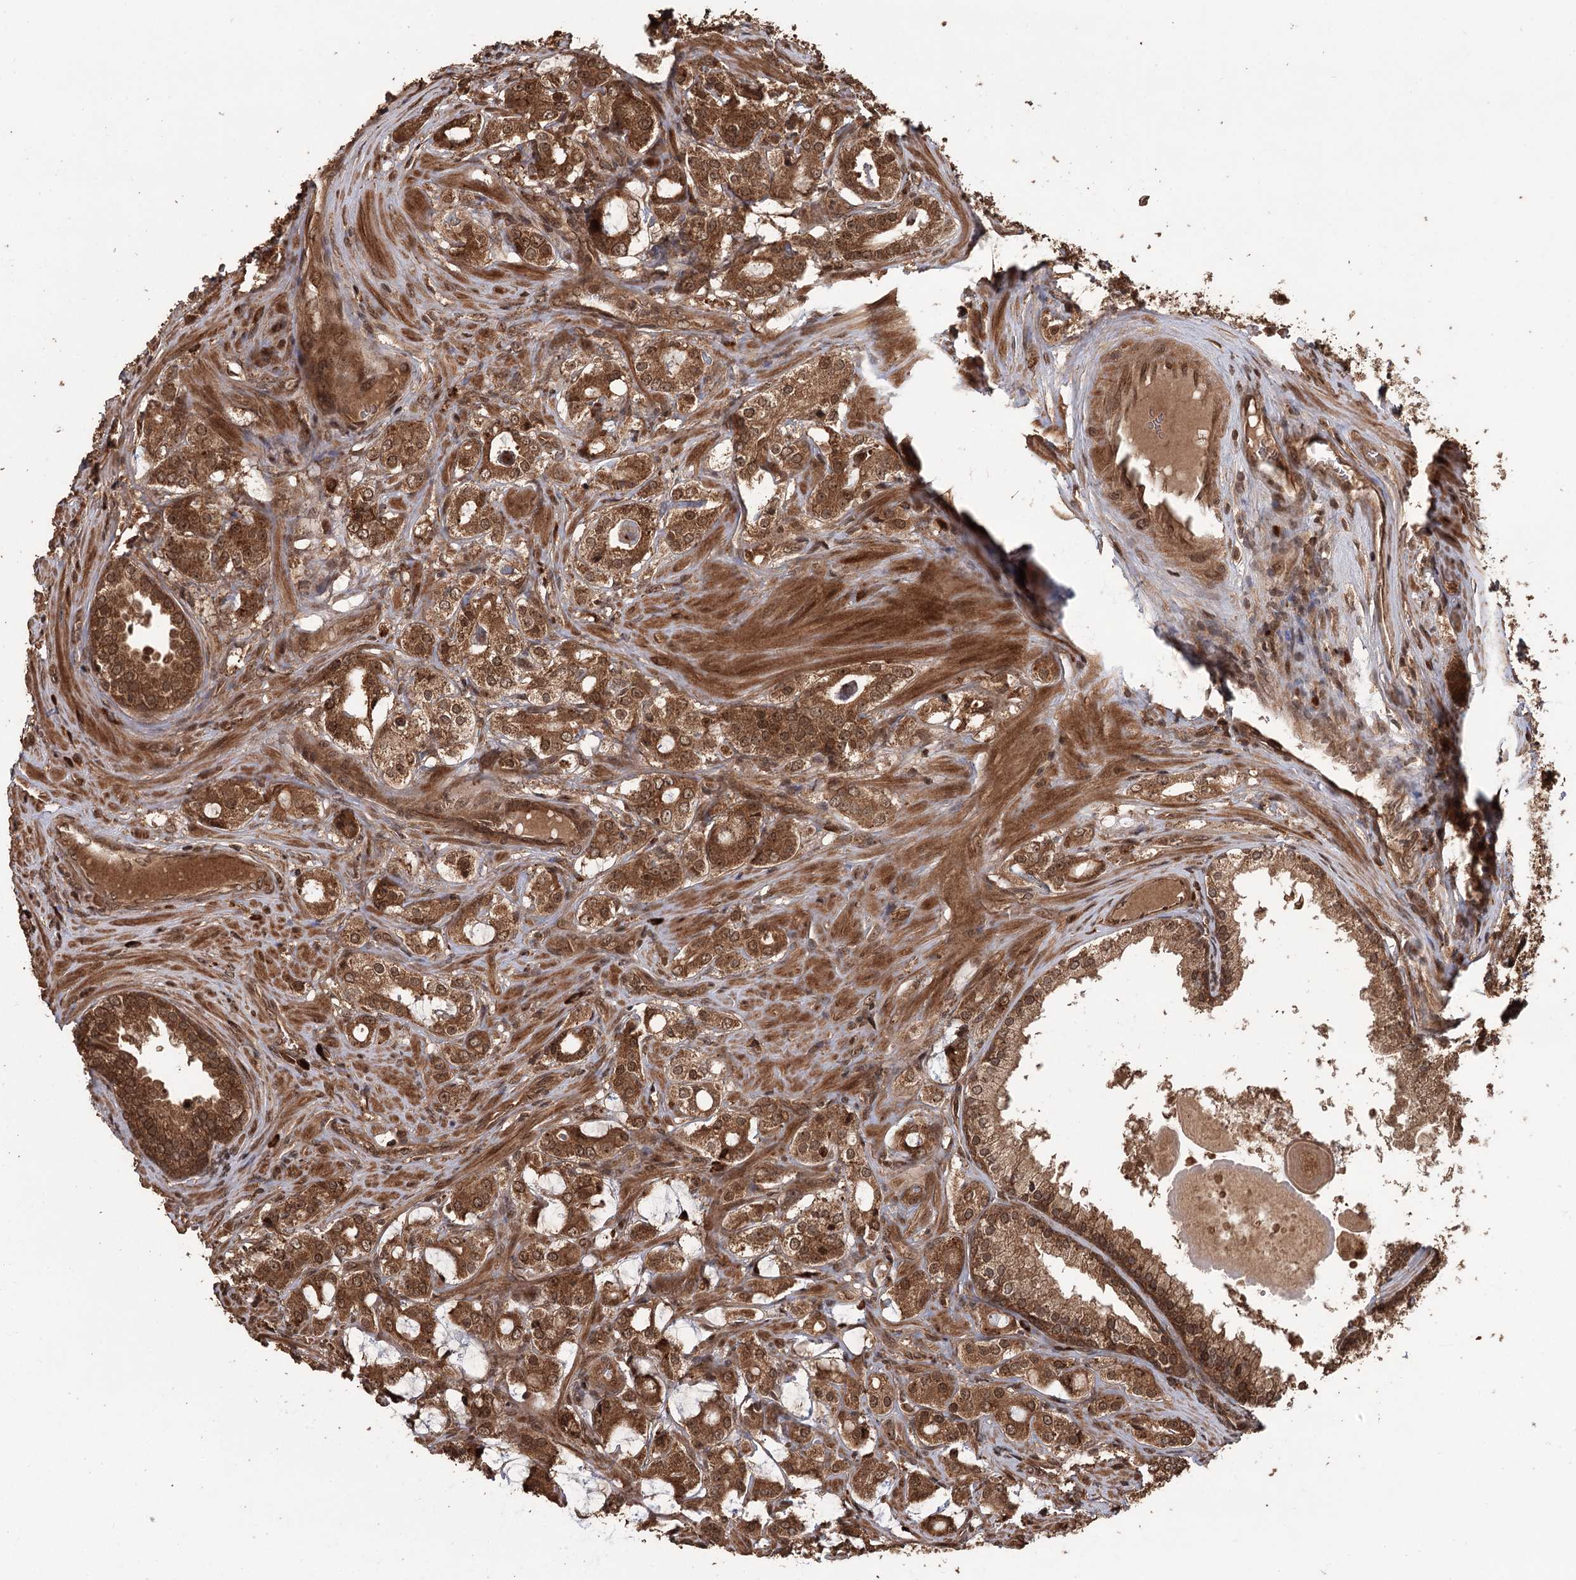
{"staining": {"intensity": "moderate", "quantity": ">75%", "location": "cytoplasmic/membranous,nuclear"}, "tissue": "prostate cancer", "cell_type": "Tumor cells", "image_type": "cancer", "snomed": [{"axis": "morphology", "description": "Adenocarcinoma, High grade"}, {"axis": "topography", "description": "Prostate"}], "caption": "Brown immunohistochemical staining in human prostate cancer (adenocarcinoma (high-grade)) exhibits moderate cytoplasmic/membranous and nuclear expression in about >75% of tumor cells.", "gene": "N6AMT1", "patient": {"sex": "male", "age": 63}}